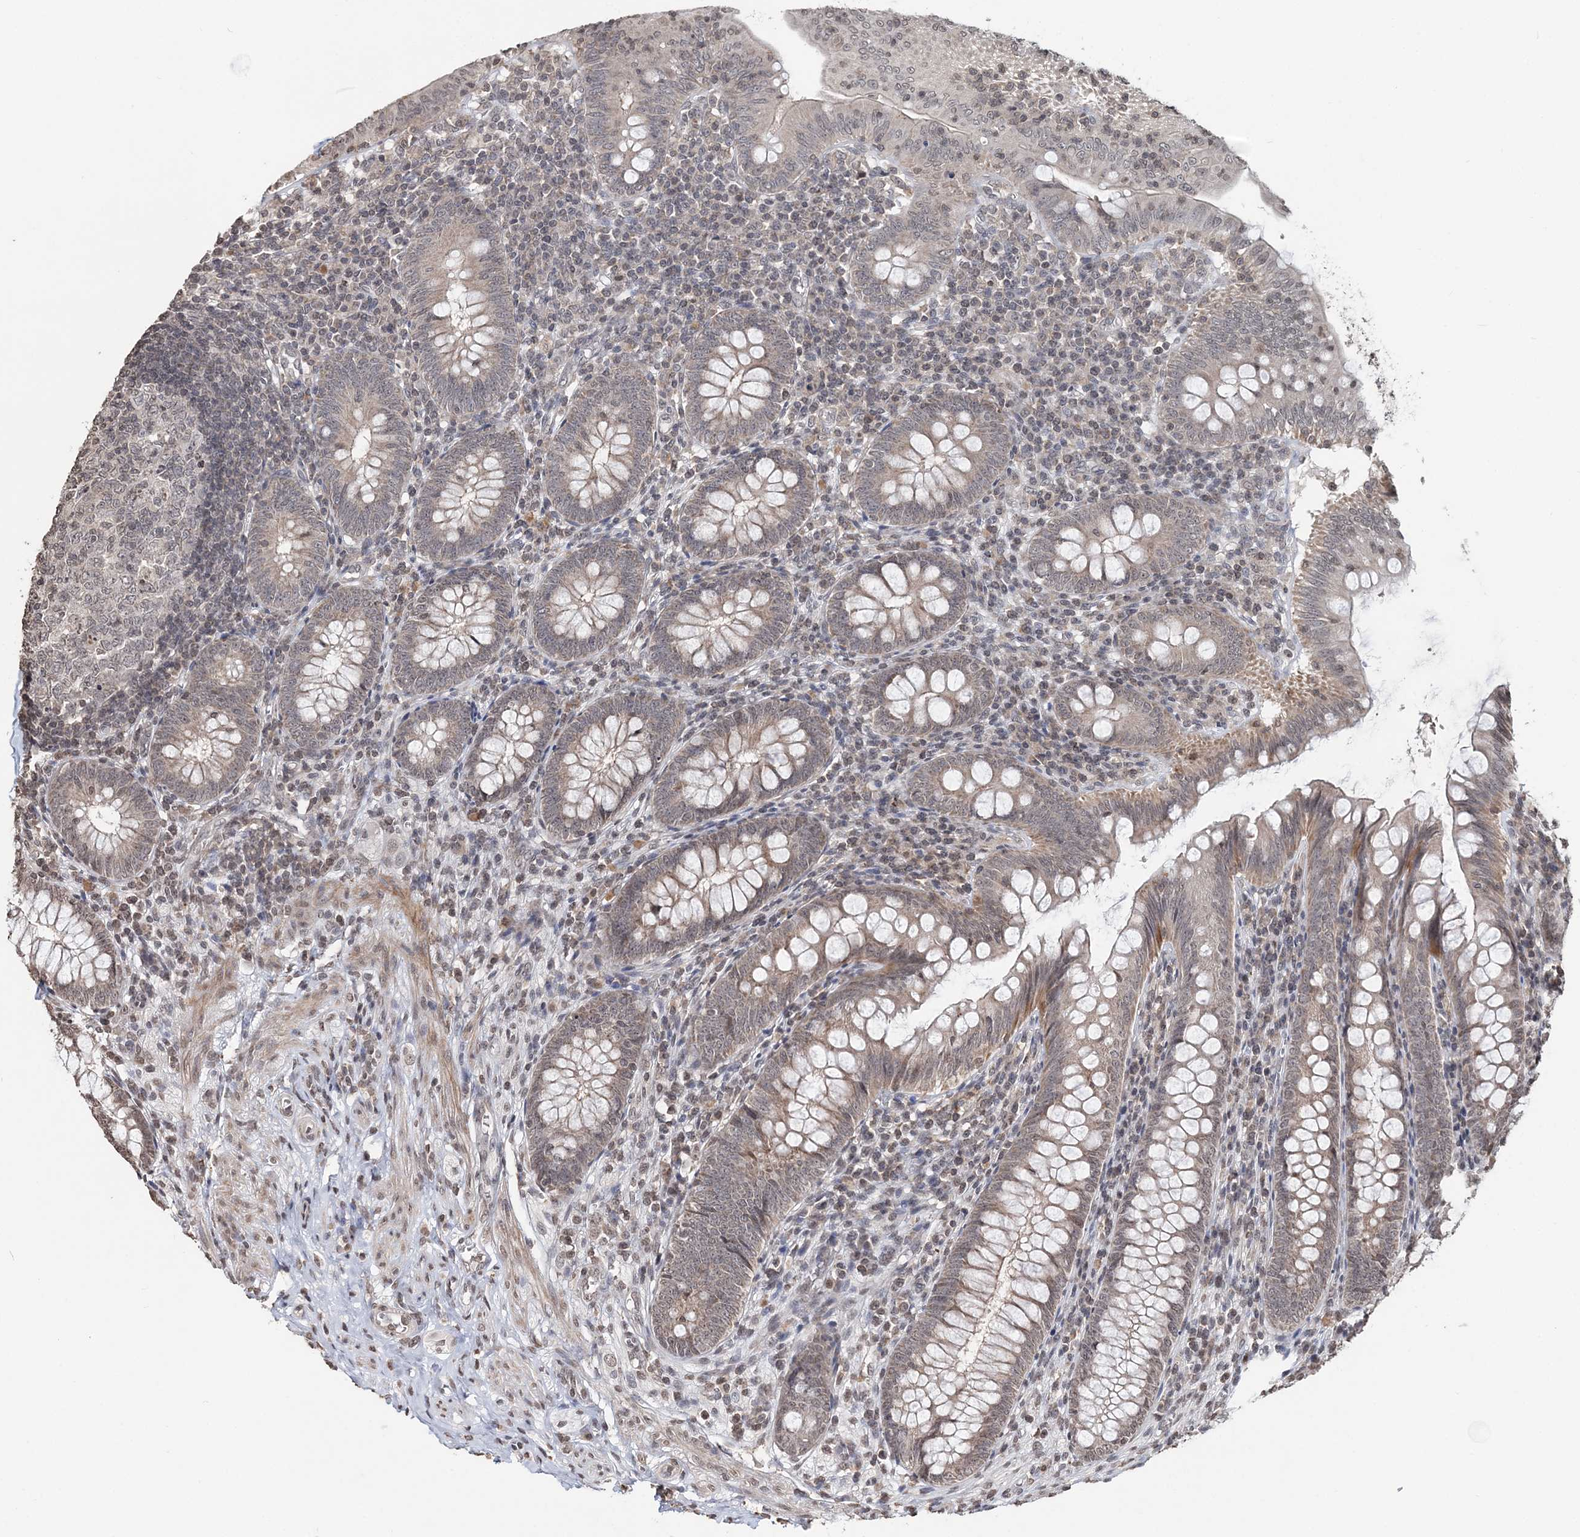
{"staining": {"intensity": "moderate", "quantity": ">75%", "location": "cytoplasmic/membranous,nuclear"}, "tissue": "appendix", "cell_type": "Glandular cells", "image_type": "normal", "snomed": [{"axis": "morphology", "description": "Normal tissue, NOS"}, {"axis": "topography", "description": "Appendix"}], "caption": "High-magnification brightfield microscopy of normal appendix stained with DAB (3,3'-diaminobenzidine) (brown) and counterstained with hematoxylin (blue). glandular cells exhibit moderate cytoplasmic/membranous,nuclear staining is identified in about>75% of cells.", "gene": "SOWAHB", "patient": {"sex": "male", "age": 14}}